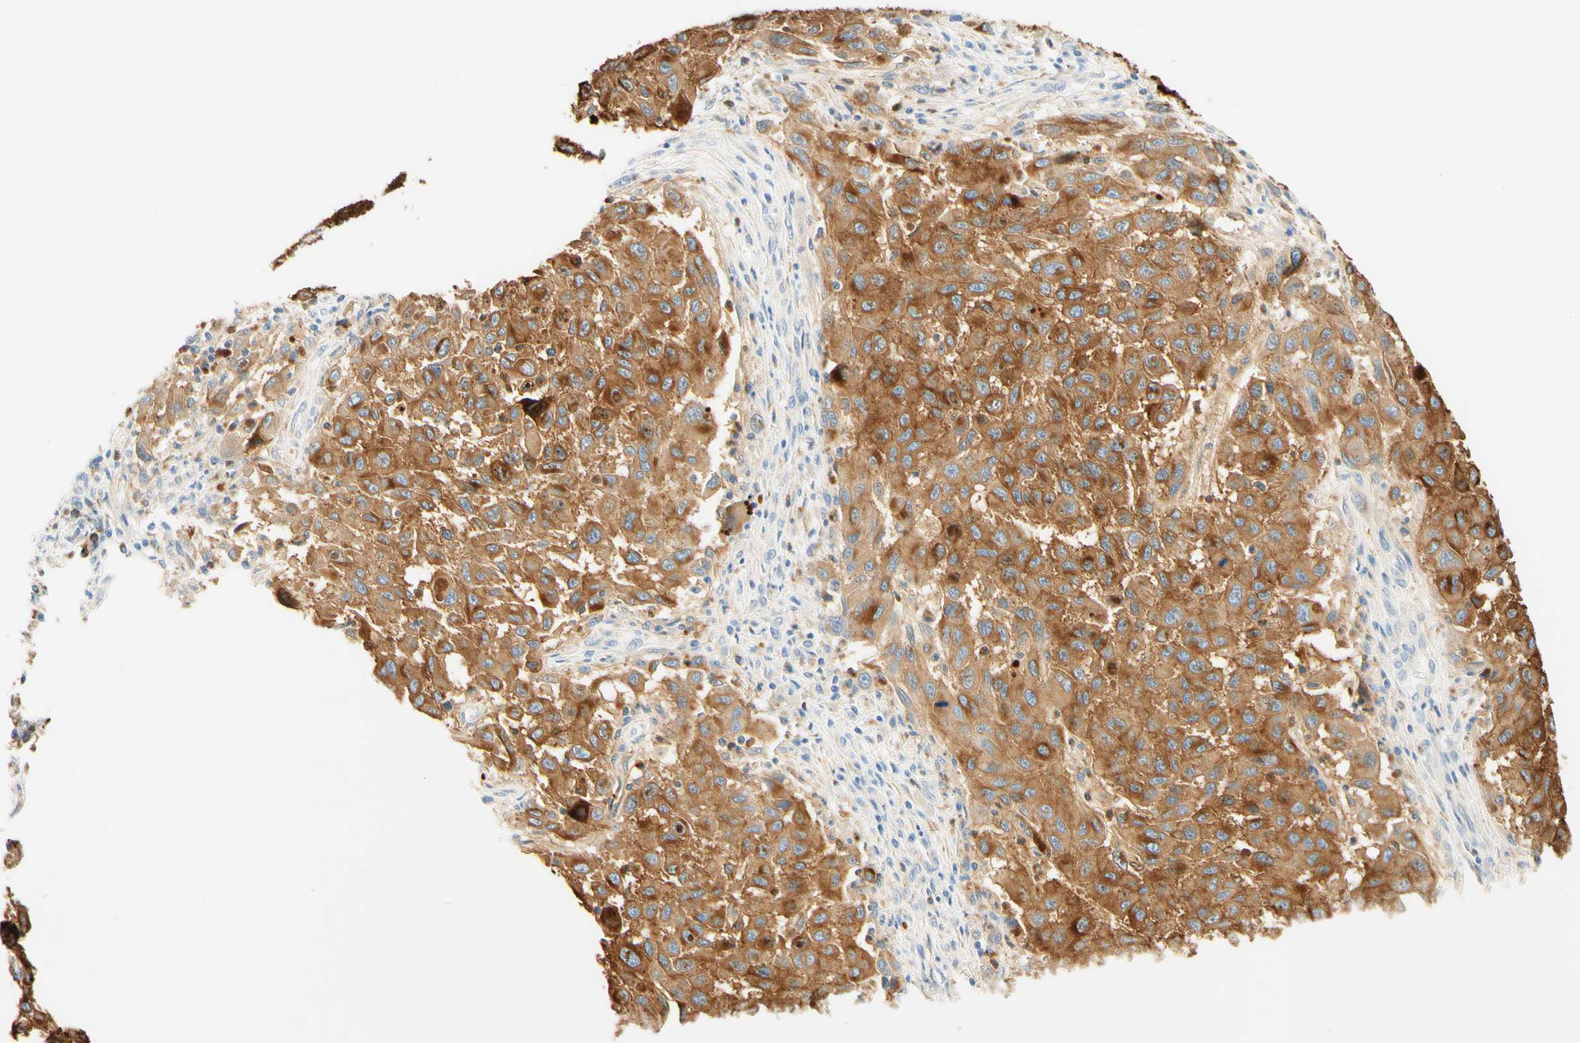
{"staining": {"intensity": "moderate", "quantity": ">75%", "location": "cytoplasmic/membranous"}, "tissue": "melanoma", "cell_type": "Tumor cells", "image_type": "cancer", "snomed": [{"axis": "morphology", "description": "Malignant melanoma, Metastatic site"}, {"axis": "topography", "description": "Lymph node"}], "caption": "This is a micrograph of immunohistochemistry staining of melanoma, which shows moderate staining in the cytoplasmic/membranous of tumor cells.", "gene": "CD63", "patient": {"sex": "male", "age": 61}}